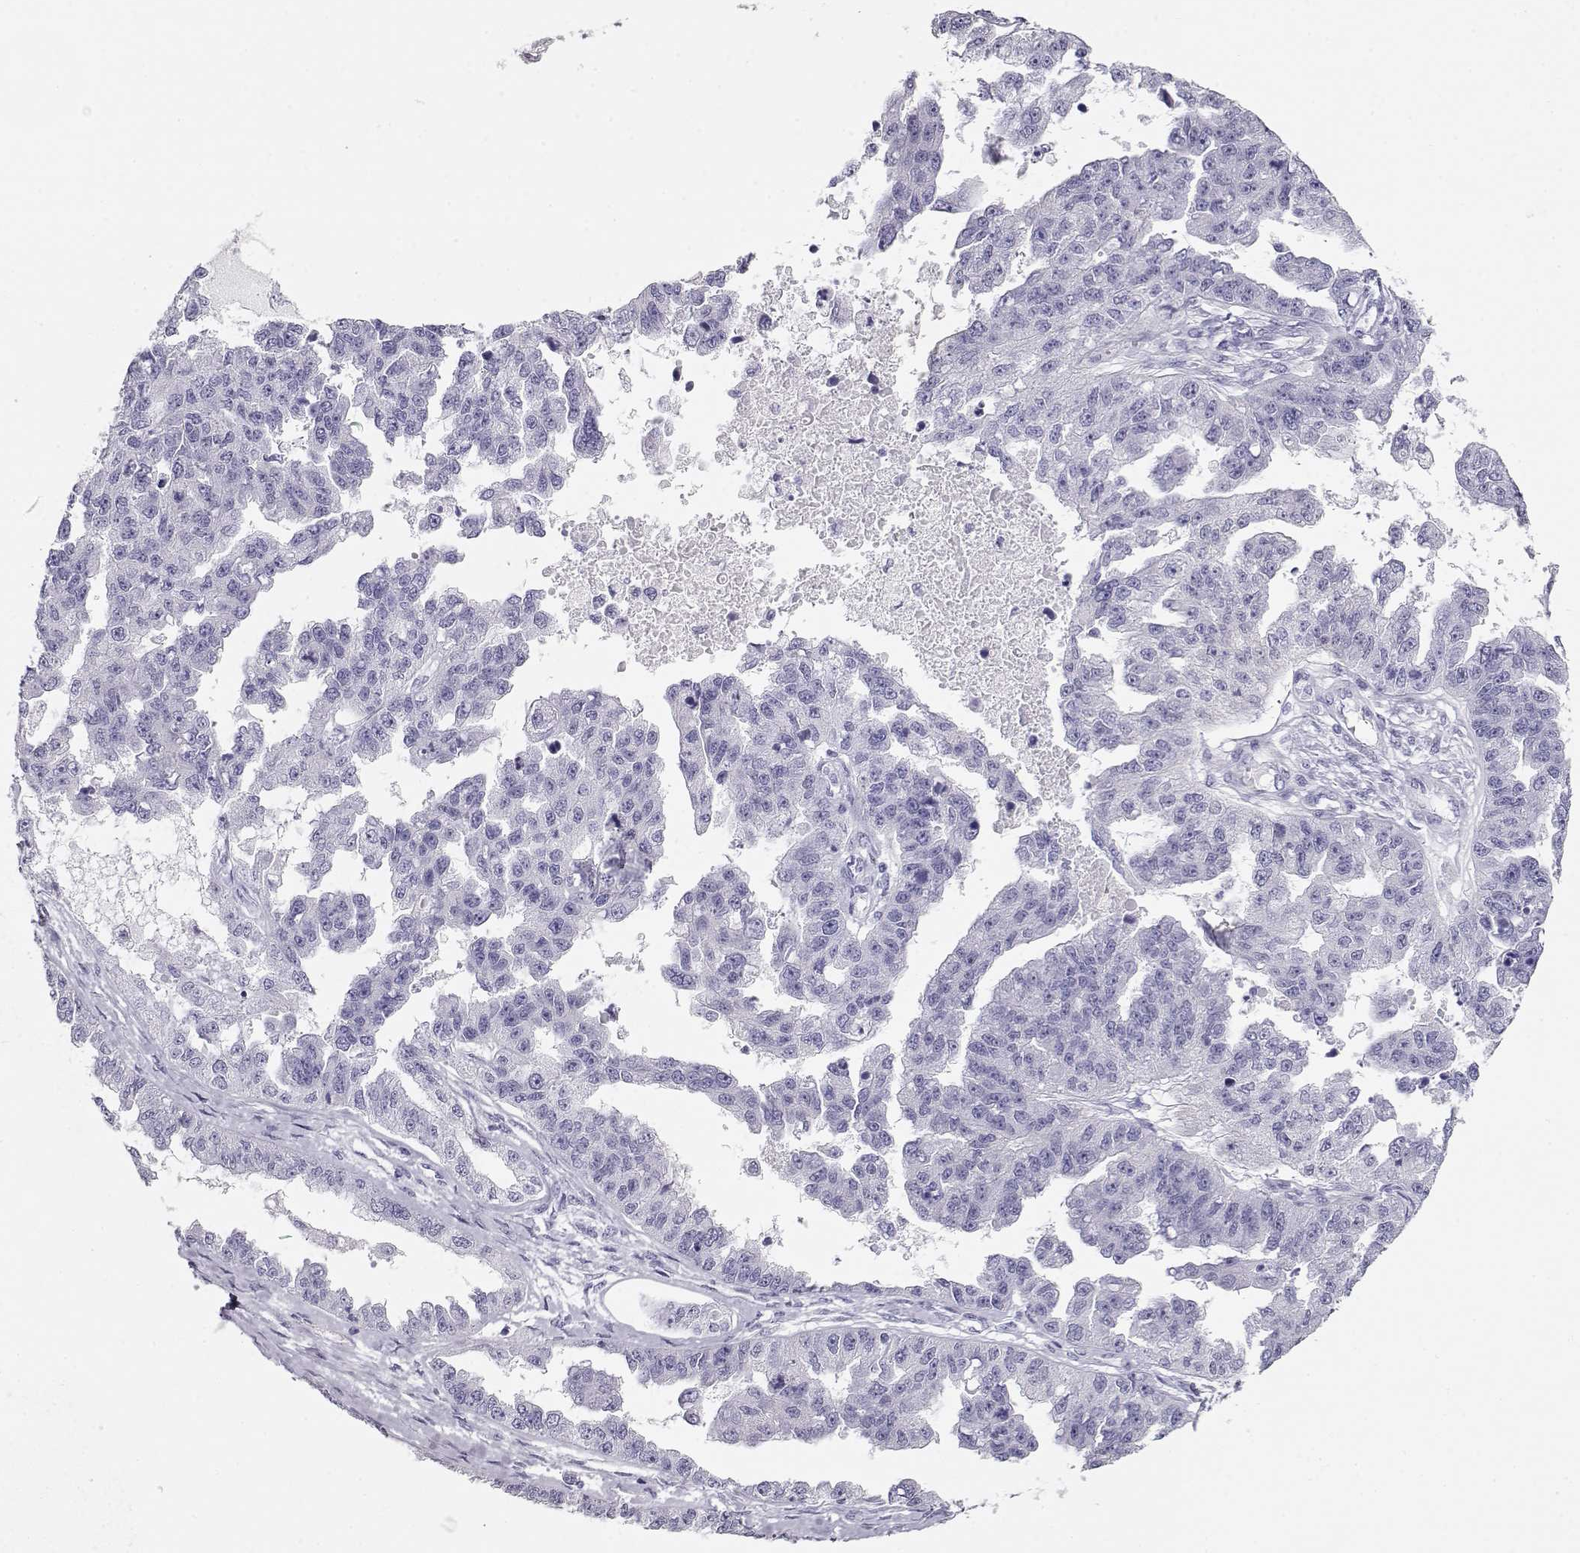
{"staining": {"intensity": "negative", "quantity": "none", "location": "none"}, "tissue": "ovarian cancer", "cell_type": "Tumor cells", "image_type": "cancer", "snomed": [{"axis": "morphology", "description": "Cystadenocarcinoma, serous, NOS"}, {"axis": "topography", "description": "Ovary"}], "caption": "Immunohistochemical staining of human ovarian cancer (serous cystadenocarcinoma) demonstrates no significant positivity in tumor cells. (Stains: DAB immunohistochemistry with hematoxylin counter stain, Microscopy: brightfield microscopy at high magnification).", "gene": "MAGEC1", "patient": {"sex": "female", "age": 58}}